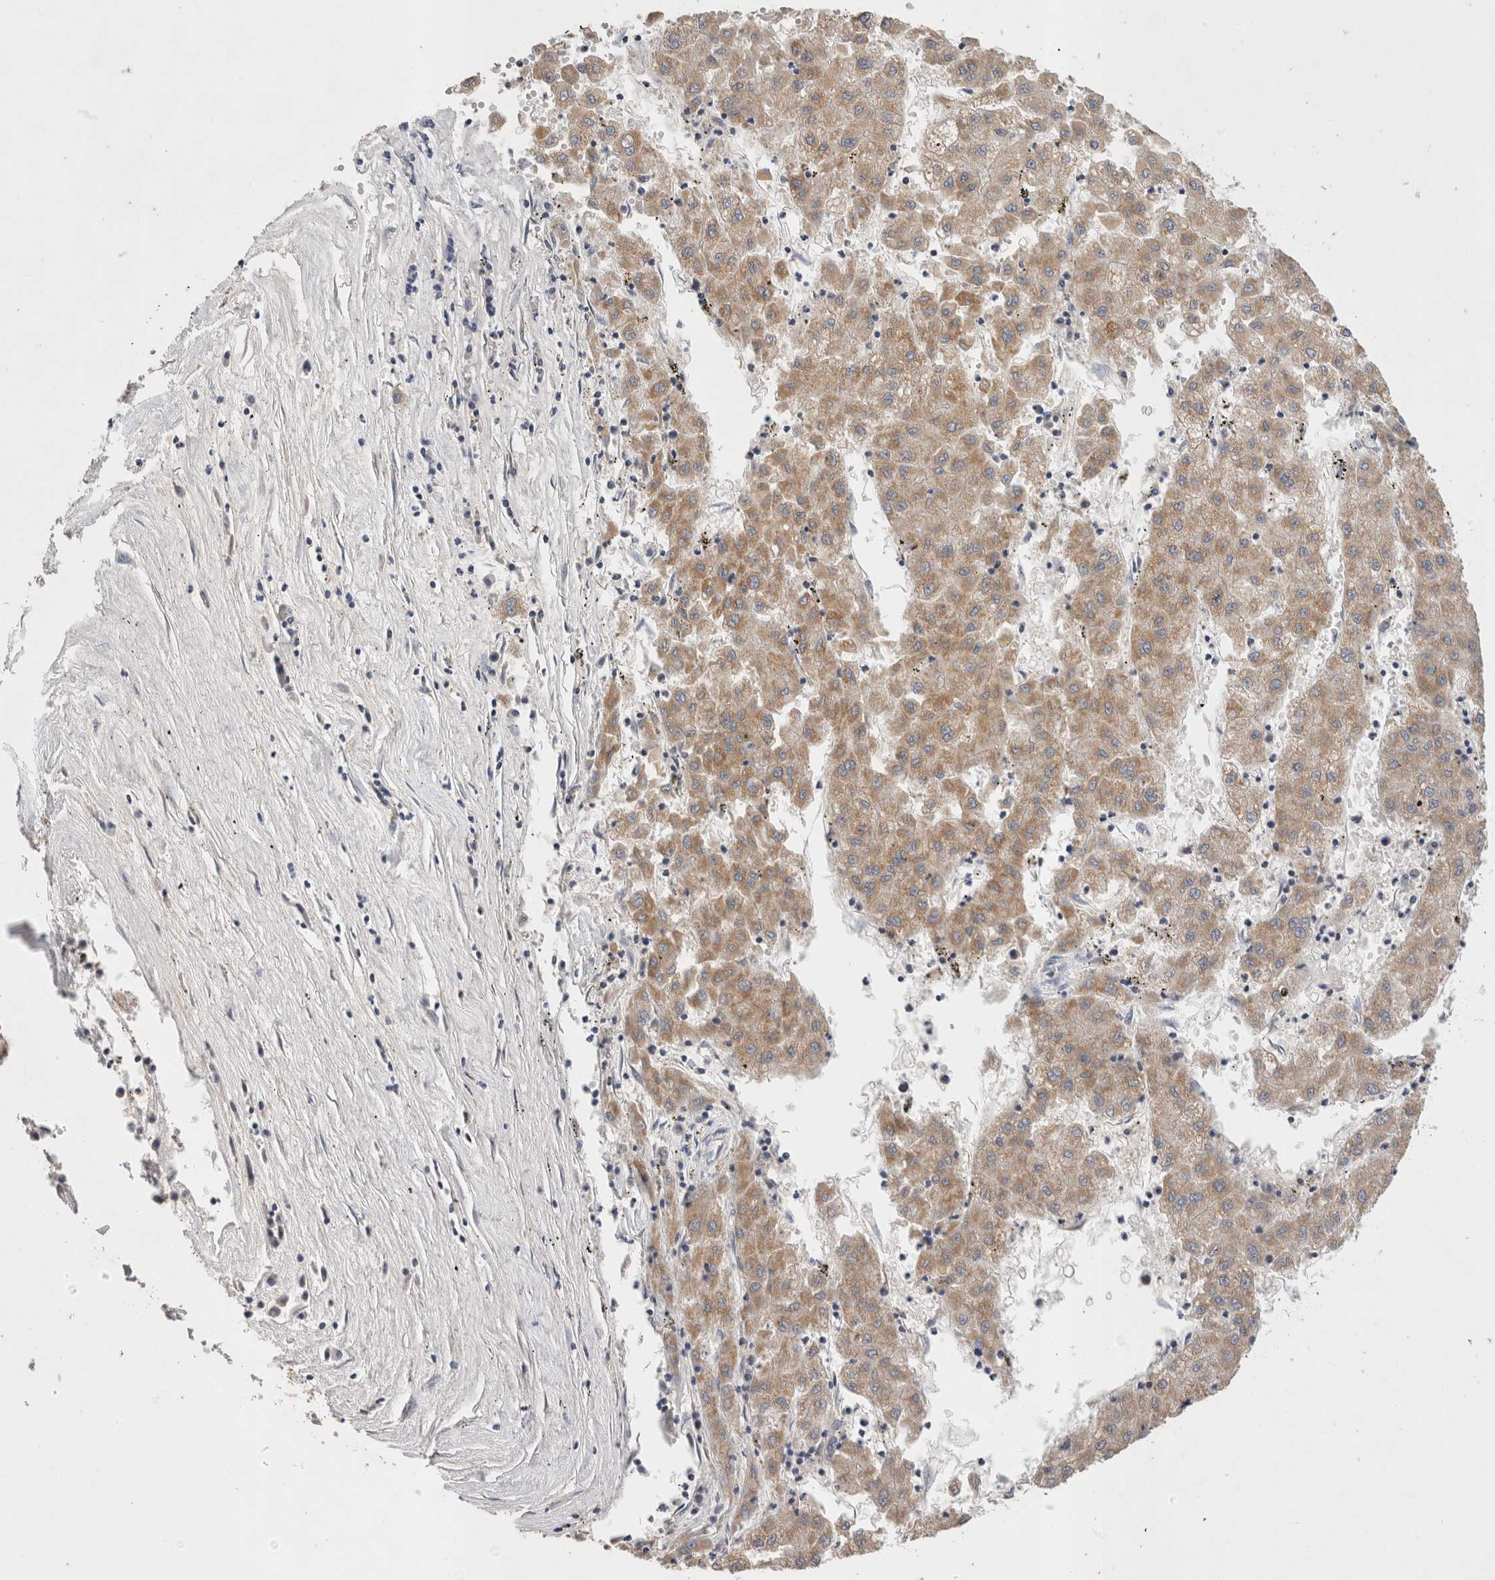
{"staining": {"intensity": "moderate", "quantity": ">75%", "location": "cytoplasmic/membranous"}, "tissue": "liver cancer", "cell_type": "Tumor cells", "image_type": "cancer", "snomed": [{"axis": "morphology", "description": "Carcinoma, Hepatocellular, NOS"}, {"axis": "topography", "description": "Liver"}], "caption": "Immunohistochemistry (DAB (3,3'-diaminobenzidine)) staining of liver cancer (hepatocellular carcinoma) displays moderate cytoplasmic/membranous protein positivity in approximately >75% of tumor cells.", "gene": "IARS2", "patient": {"sex": "male", "age": 72}}